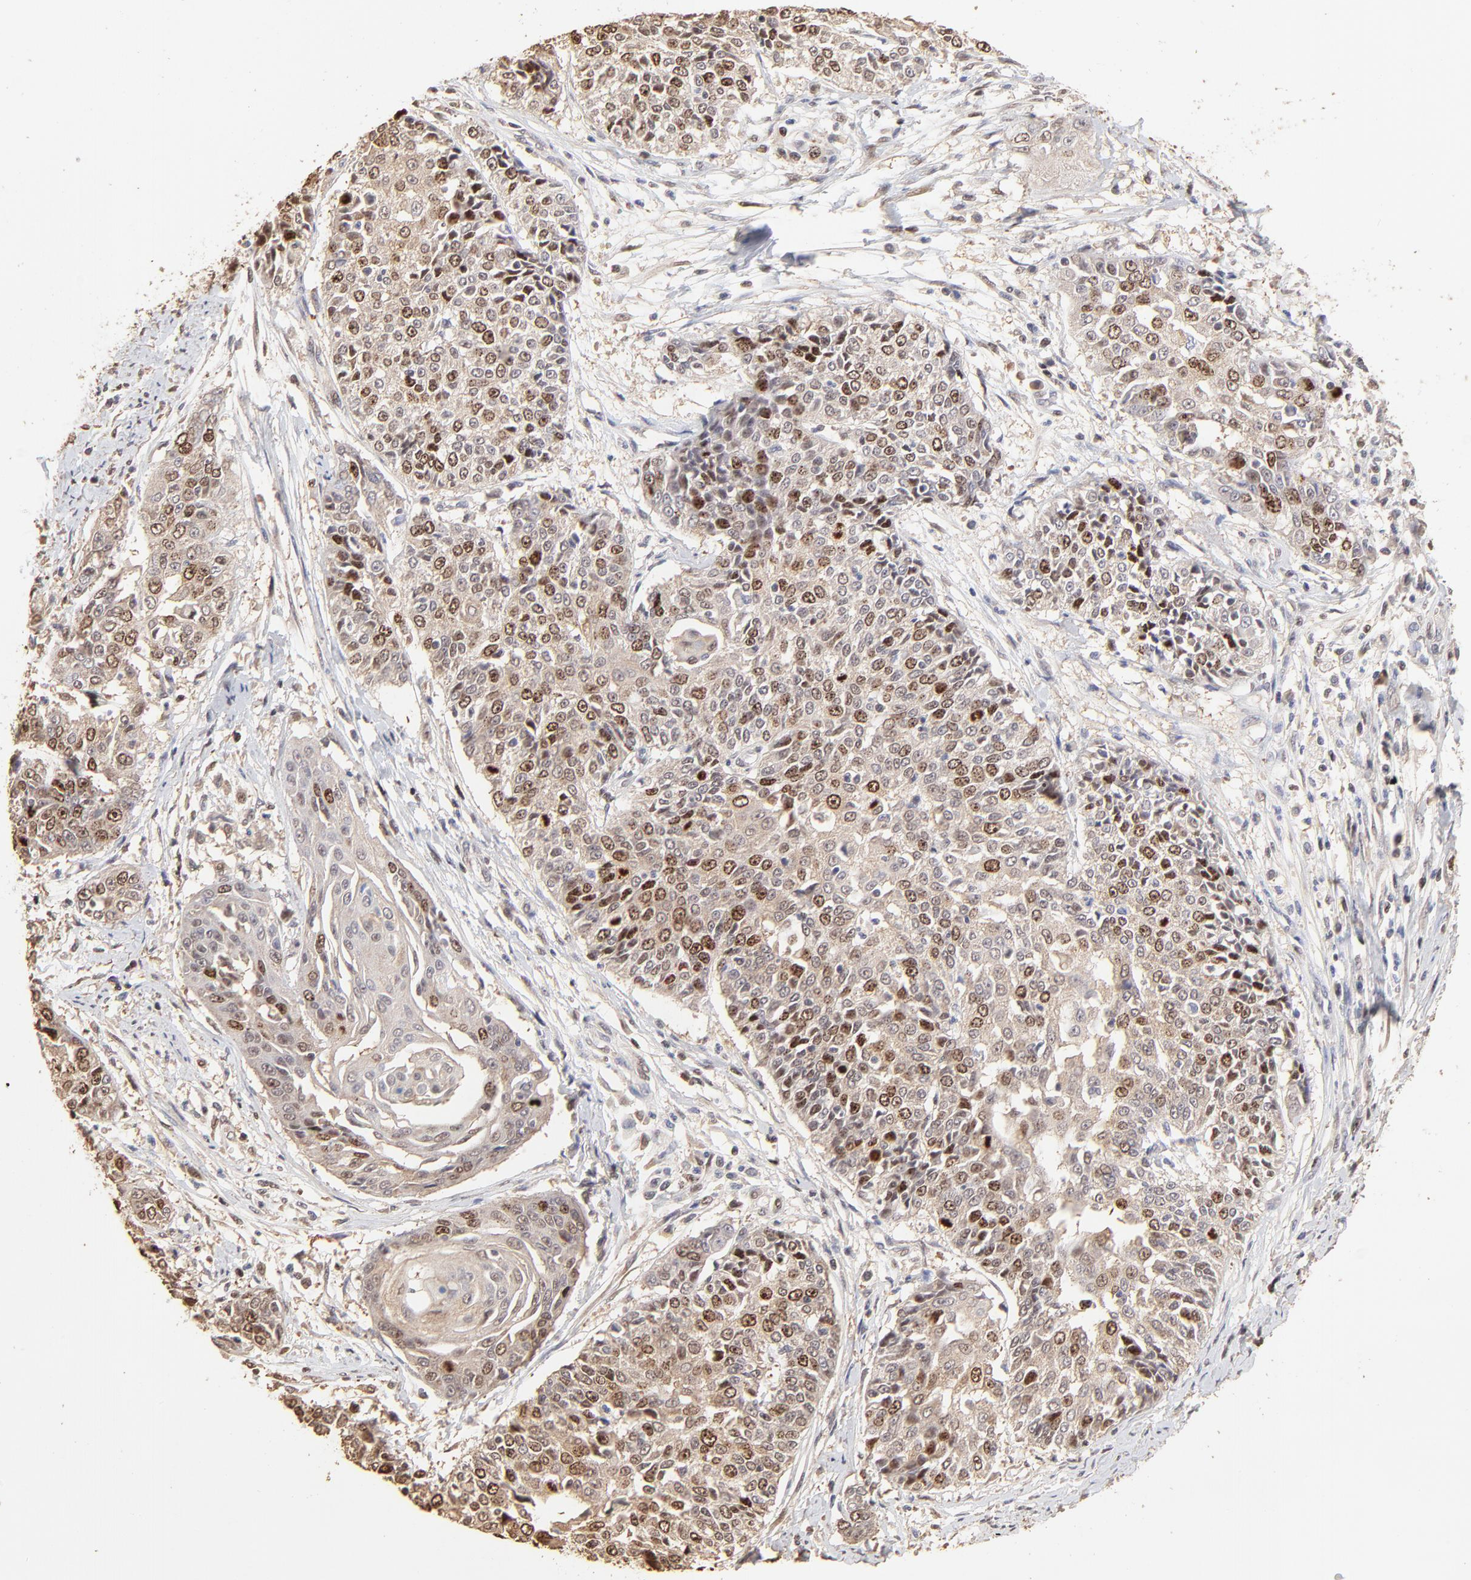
{"staining": {"intensity": "moderate", "quantity": "25%-75%", "location": "nuclear"}, "tissue": "cervical cancer", "cell_type": "Tumor cells", "image_type": "cancer", "snomed": [{"axis": "morphology", "description": "Squamous cell carcinoma, NOS"}, {"axis": "topography", "description": "Cervix"}], "caption": "Squamous cell carcinoma (cervical) tissue displays moderate nuclear expression in approximately 25%-75% of tumor cells", "gene": "BIRC5", "patient": {"sex": "female", "age": 64}}